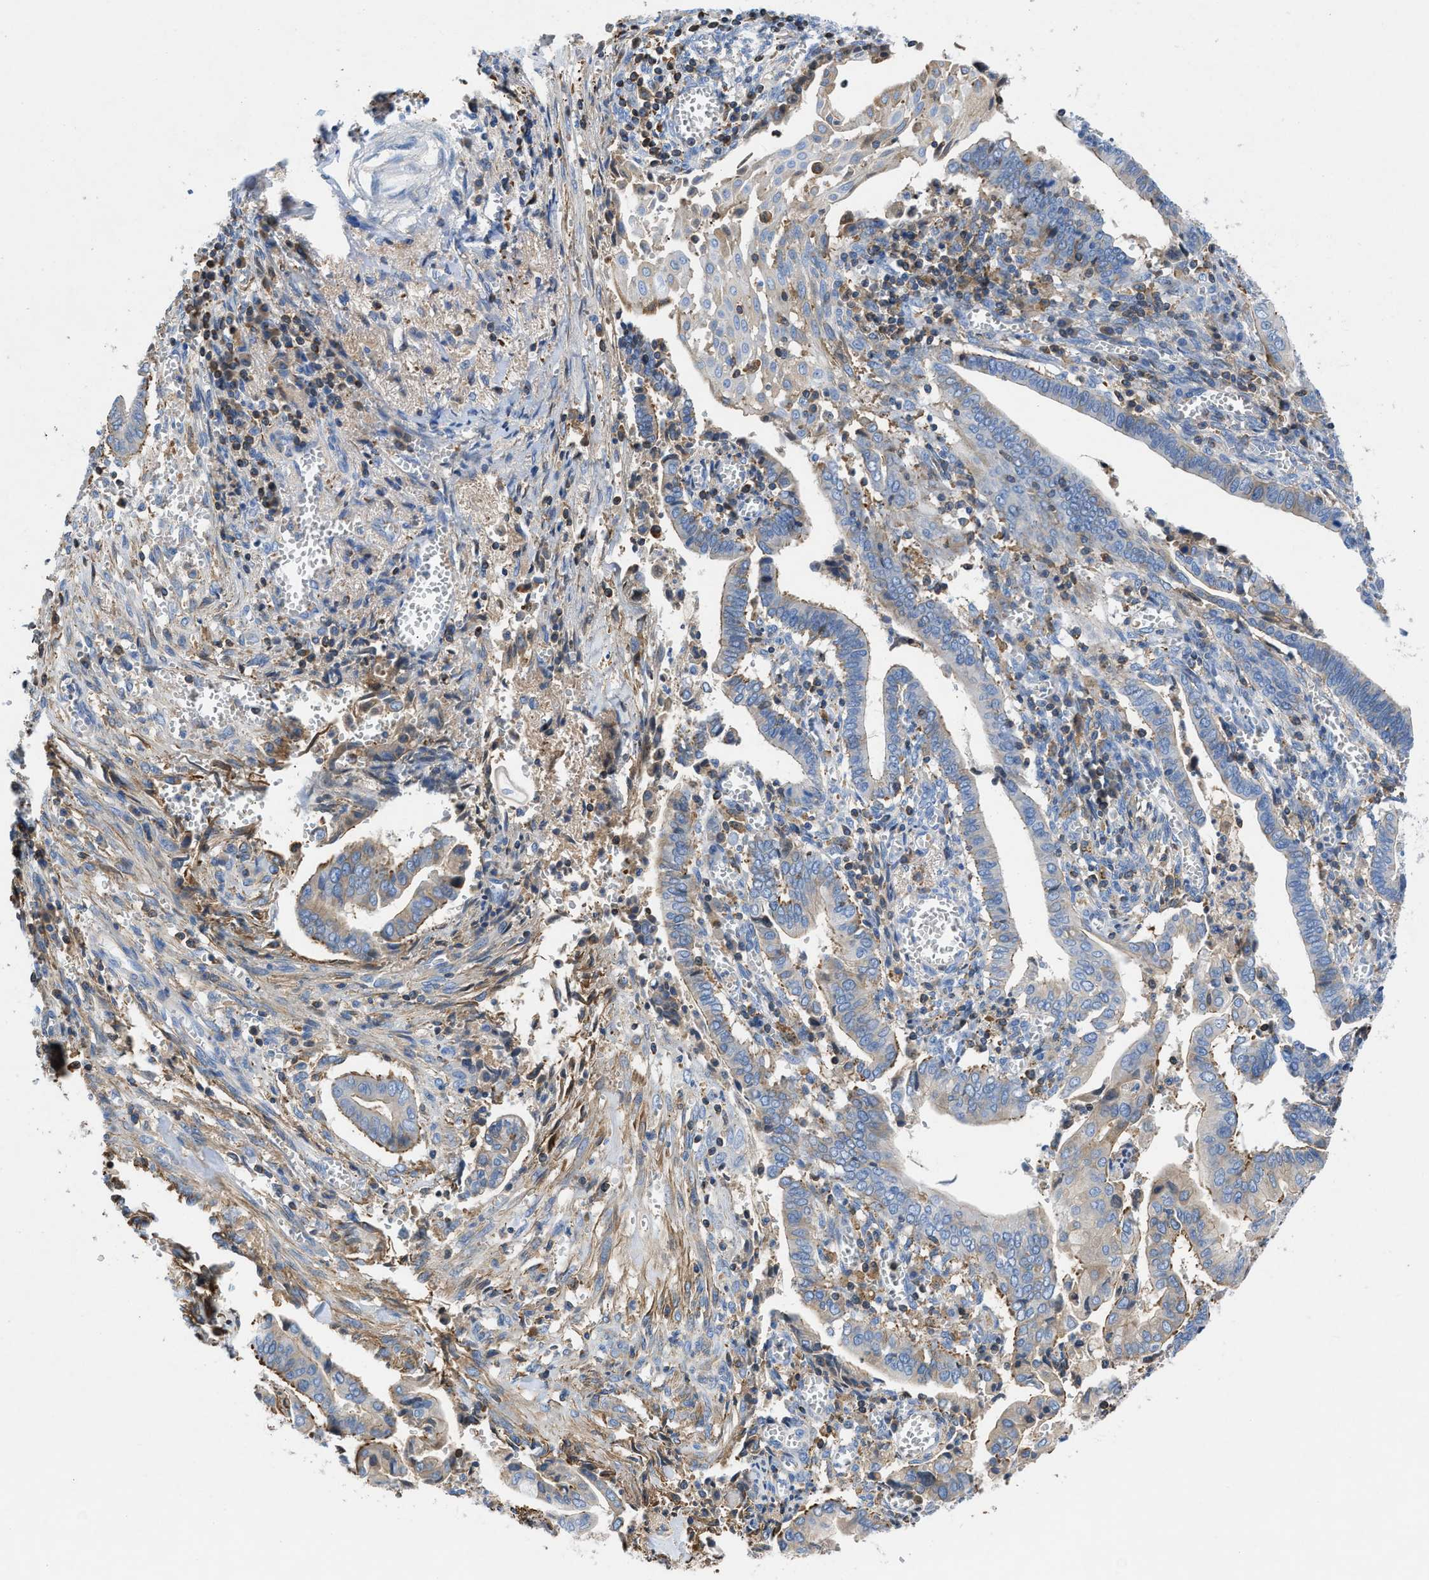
{"staining": {"intensity": "weak", "quantity": "<25%", "location": "cytoplasmic/membranous"}, "tissue": "cervical cancer", "cell_type": "Tumor cells", "image_type": "cancer", "snomed": [{"axis": "morphology", "description": "Adenocarcinoma, NOS"}, {"axis": "topography", "description": "Cervix"}], "caption": "The image displays no staining of tumor cells in cervical adenocarcinoma.", "gene": "ATP6V0D1", "patient": {"sex": "female", "age": 44}}